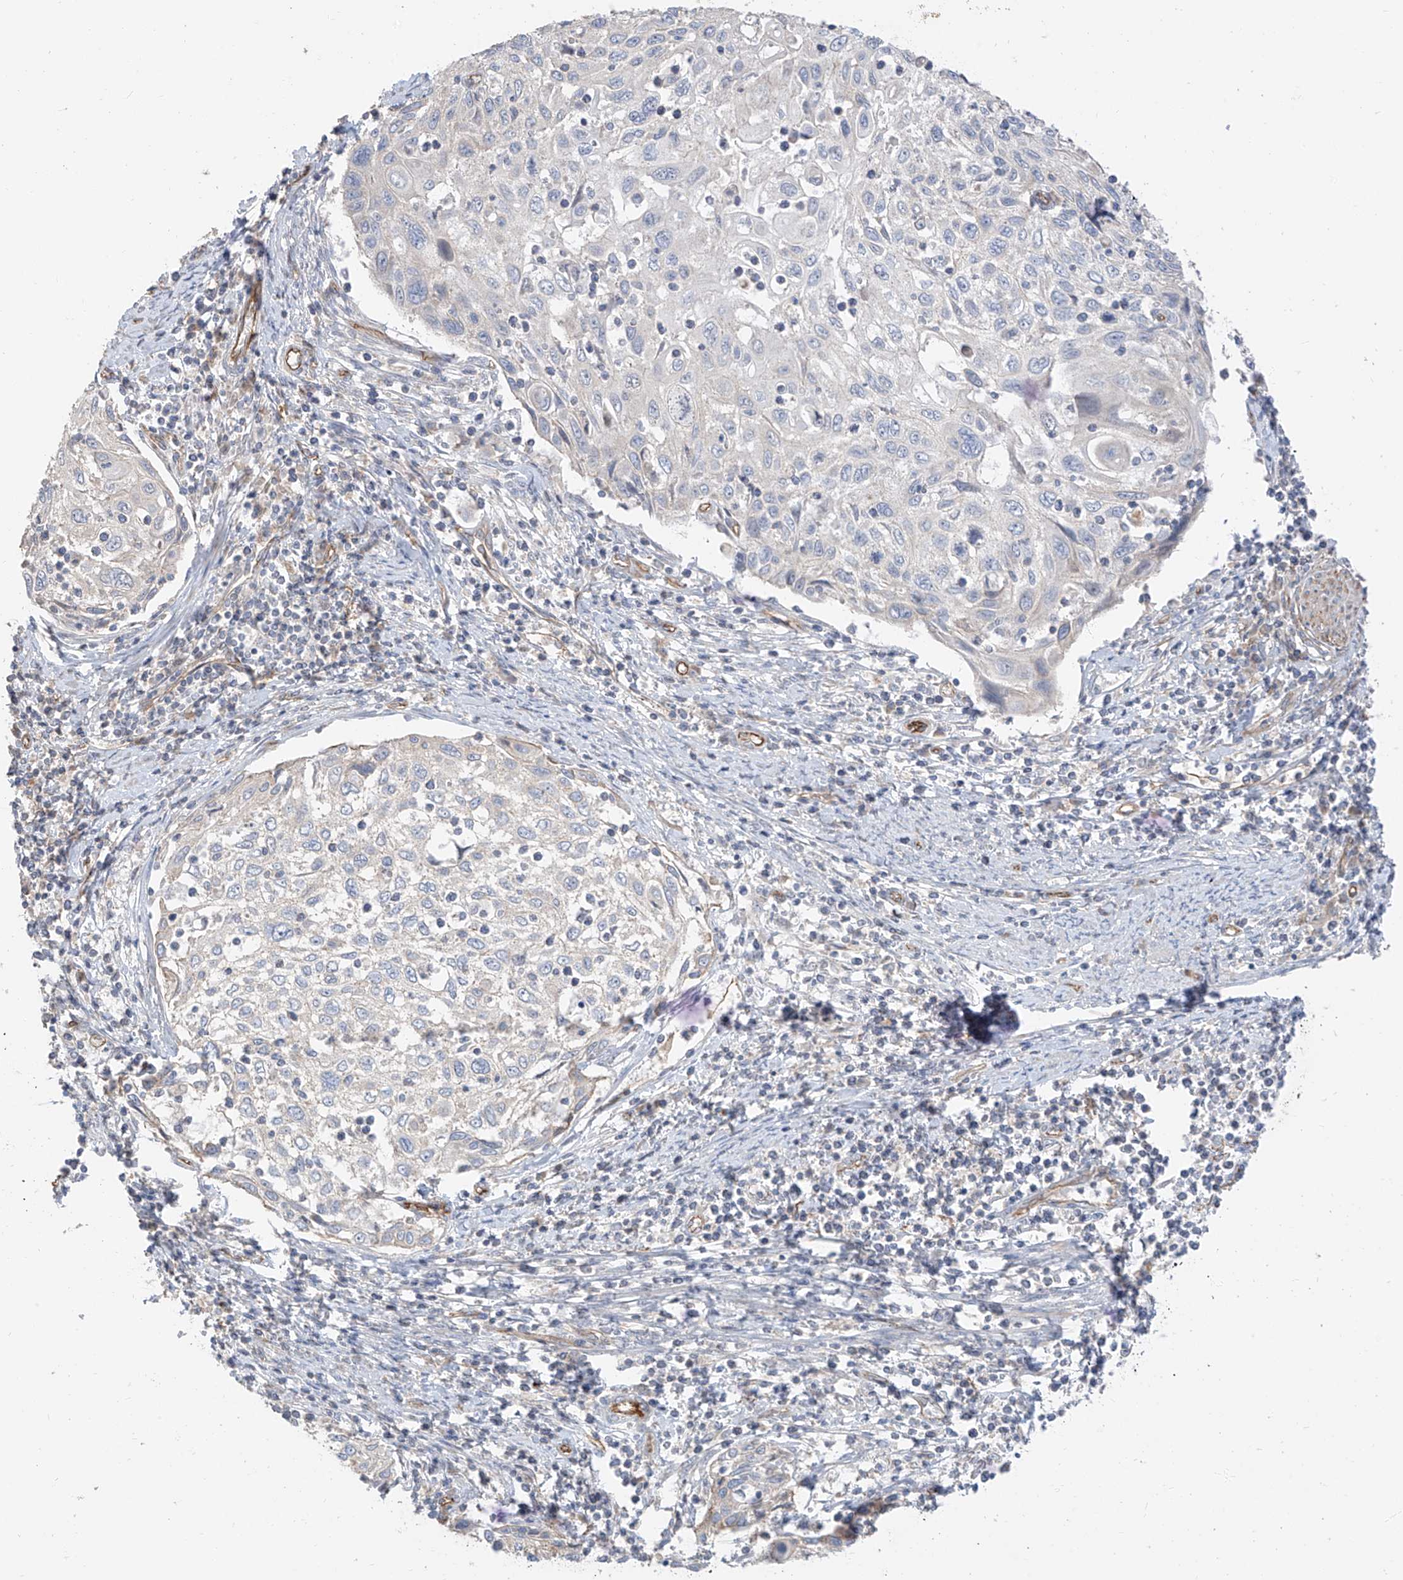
{"staining": {"intensity": "negative", "quantity": "none", "location": "none"}, "tissue": "cervical cancer", "cell_type": "Tumor cells", "image_type": "cancer", "snomed": [{"axis": "morphology", "description": "Squamous cell carcinoma, NOS"}, {"axis": "topography", "description": "Cervix"}], "caption": "The photomicrograph shows no staining of tumor cells in squamous cell carcinoma (cervical).", "gene": "EPHX4", "patient": {"sex": "female", "age": 70}}